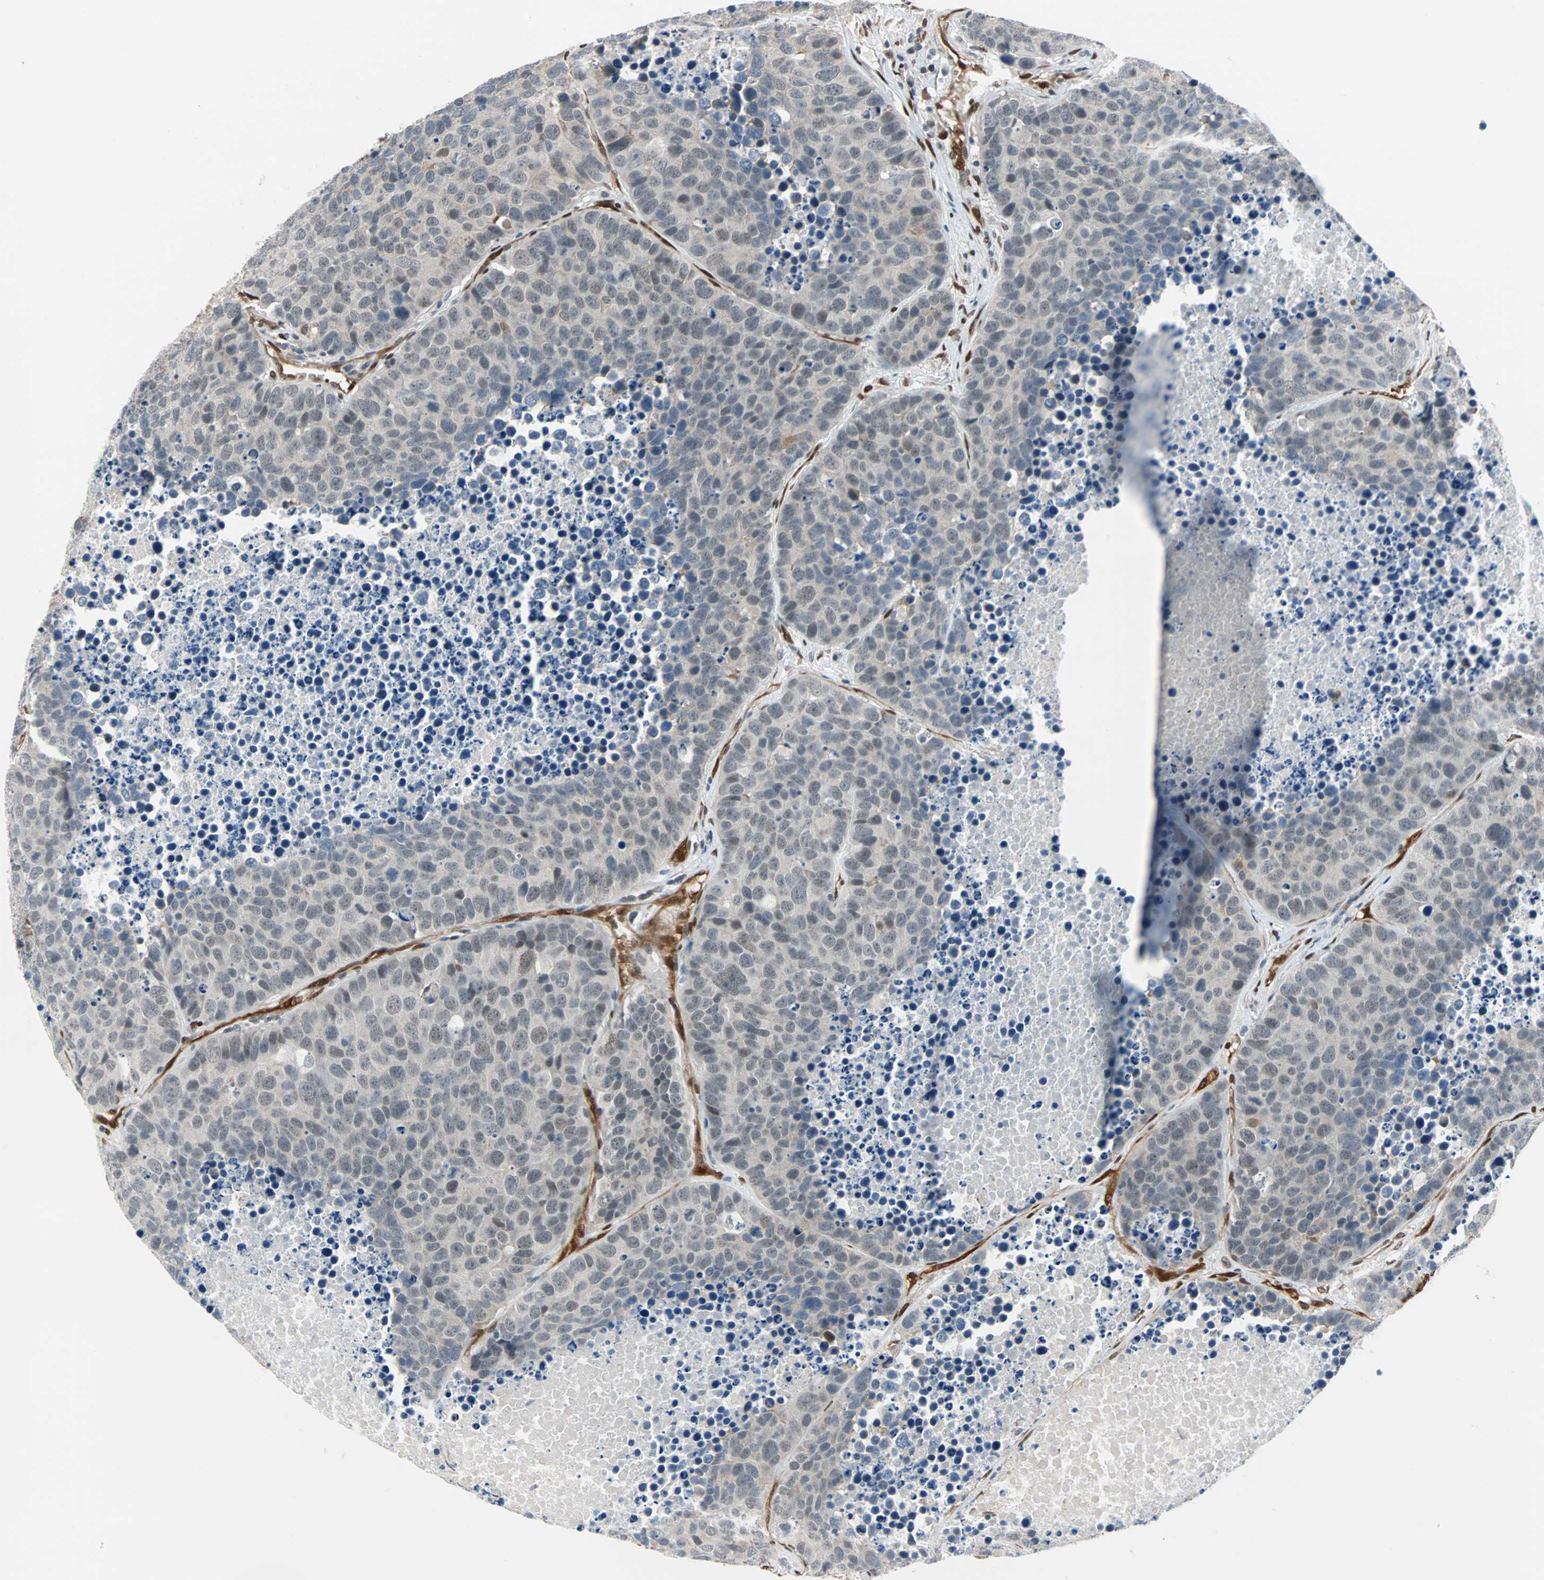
{"staining": {"intensity": "weak", "quantity": "<25%", "location": "cytoplasmic/membranous"}, "tissue": "carcinoid", "cell_type": "Tumor cells", "image_type": "cancer", "snomed": [{"axis": "morphology", "description": "Carcinoid, malignant, NOS"}, {"axis": "topography", "description": "Lung"}], "caption": "A high-resolution photomicrograph shows immunohistochemistry staining of malignant carcinoid, which displays no significant staining in tumor cells.", "gene": "WWTR1", "patient": {"sex": "male", "age": 60}}